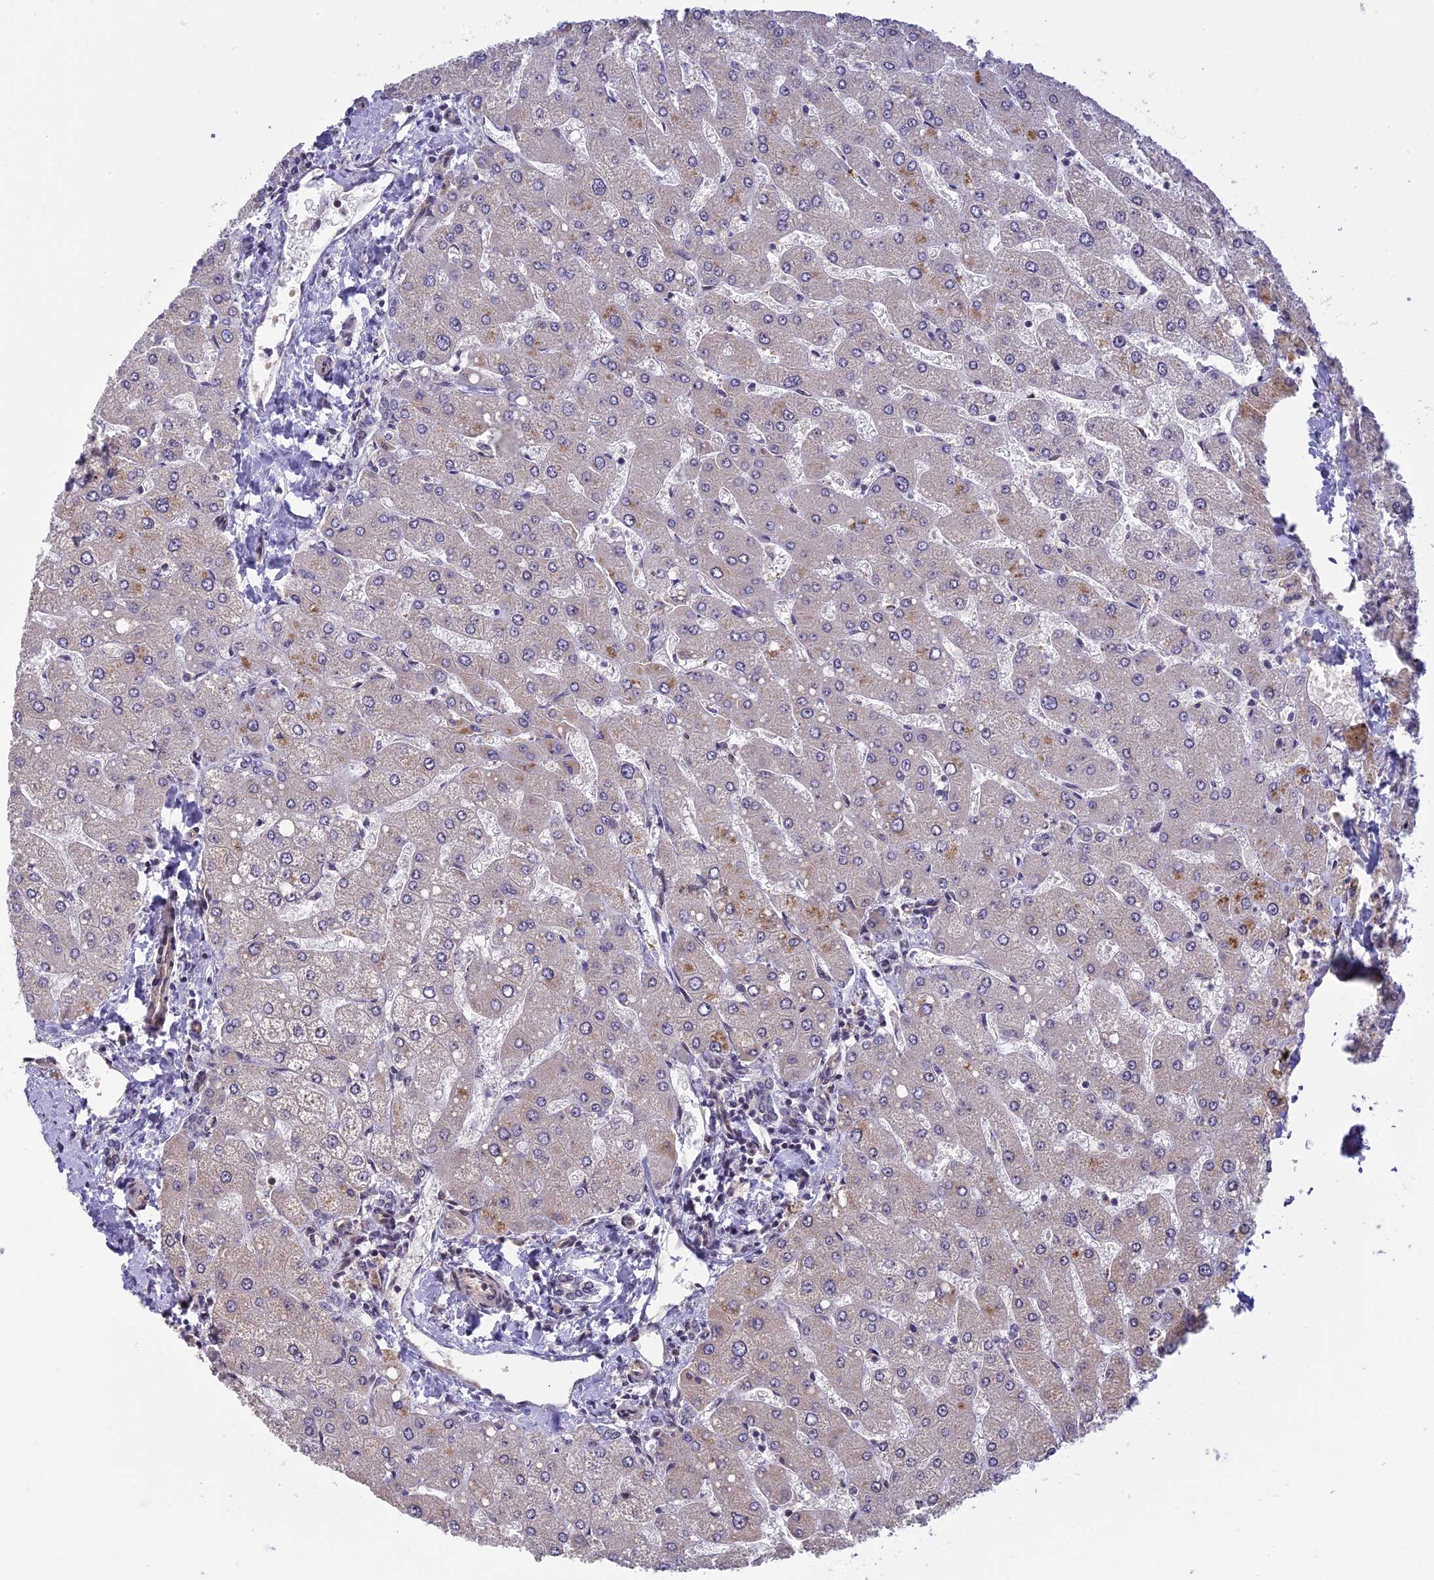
{"staining": {"intensity": "negative", "quantity": "none", "location": "none"}, "tissue": "liver", "cell_type": "Cholangiocytes", "image_type": "normal", "snomed": [{"axis": "morphology", "description": "Normal tissue, NOS"}, {"axis": "topography", "description": "Liver"}], "caption": "Micrograph shows no protein expression in cholangiocytes of unremarkable liver. (Immunohistochemistry (ihc), brightfield microscopy, high magnification).", "gene": "MGA", "patient": {"sex": "male", "age": 55}}